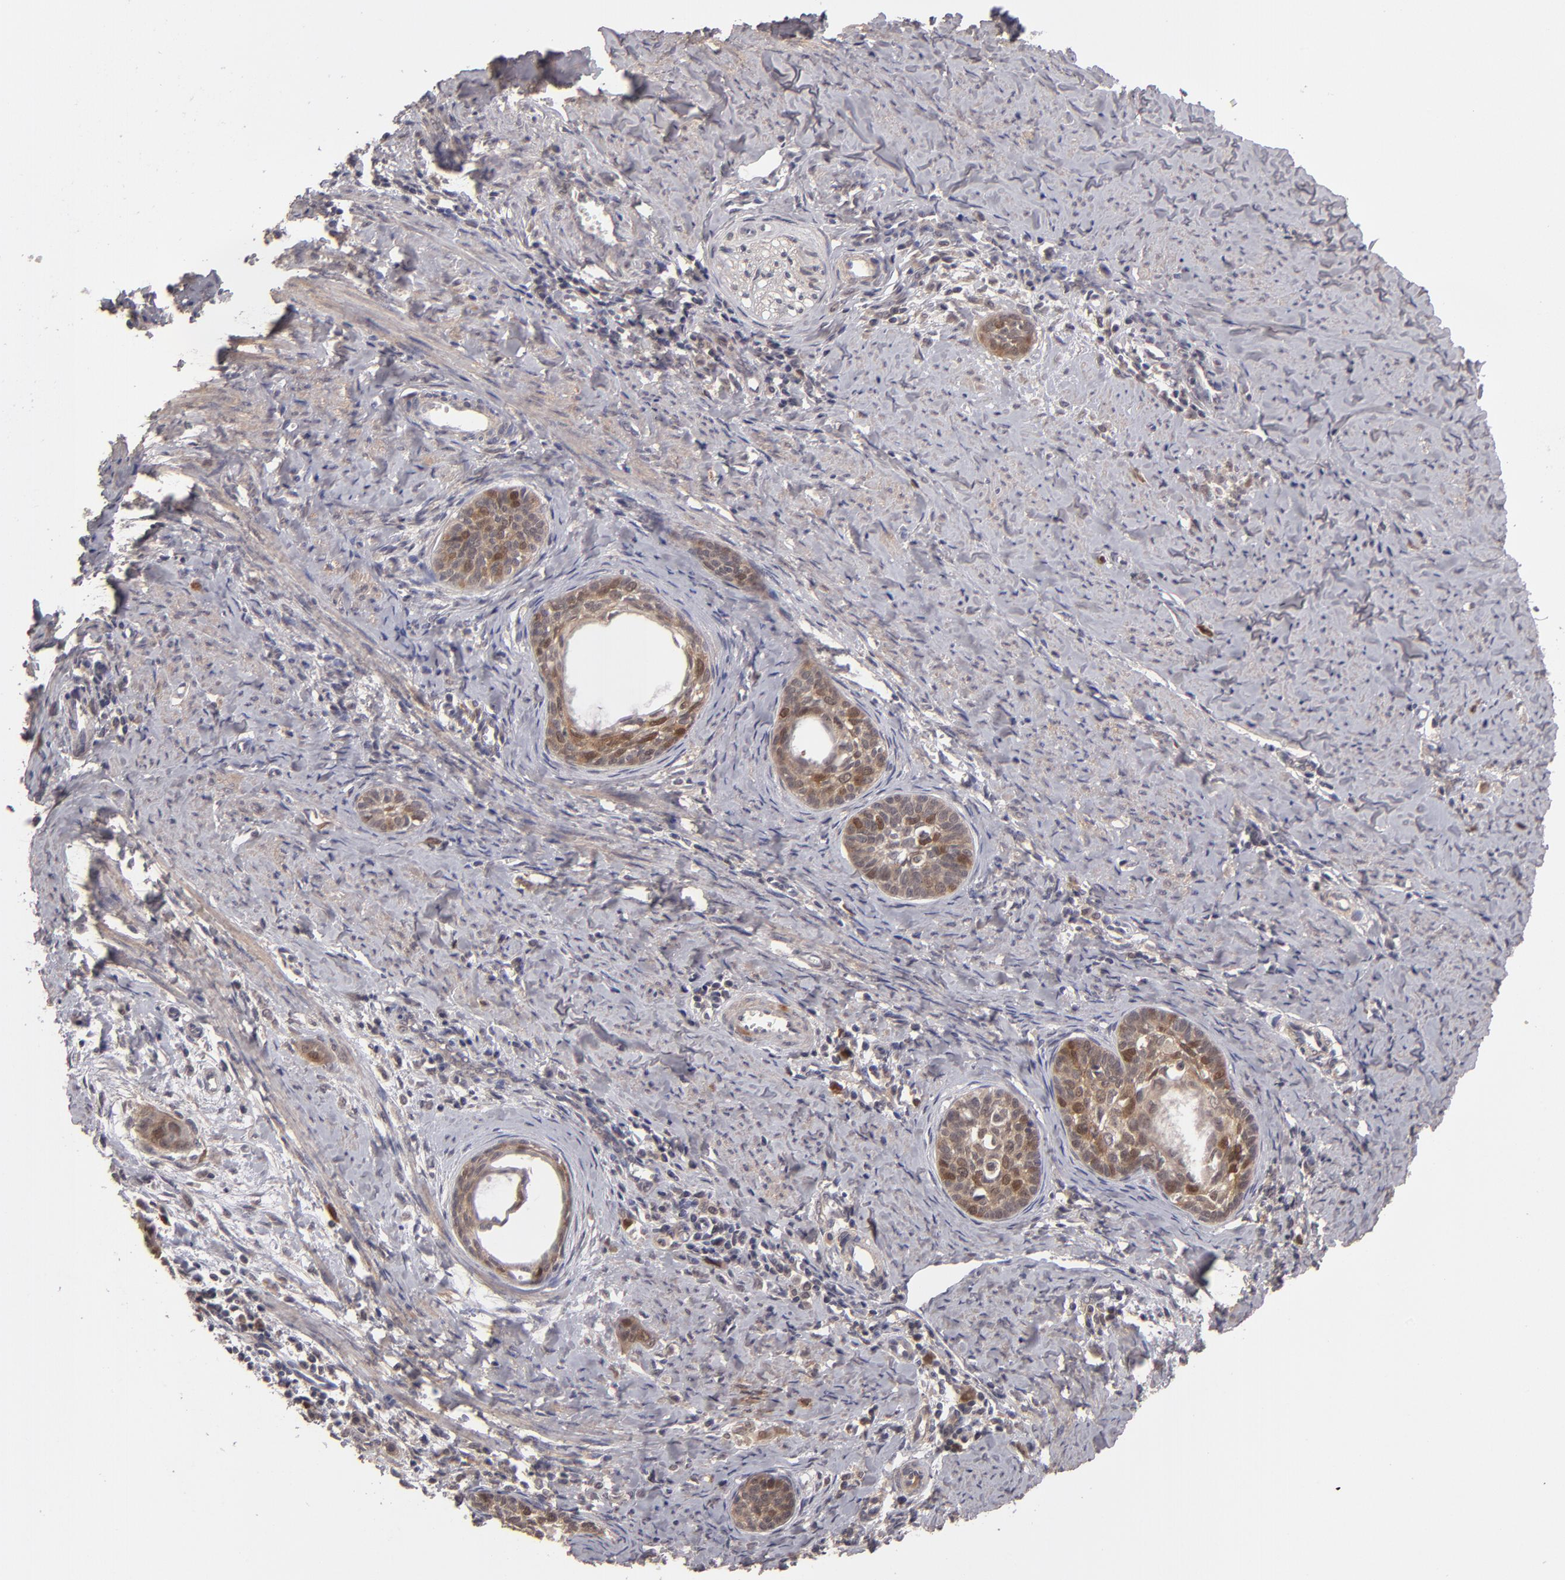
{"staining": {"intensity": "moderate", "quantity": ">75%", "location": "cytoplasmic/membranous,nuclear"}, "tissue": "cervical cancer", "cell_type": "Tumor cells", "image_type": "cancer", "snomed": [{"axis": "morphology", "description": "Squamous cell carcinoma, NOS"}, {"axis": "topography", "description": "Cervix"}], "caption": "An image of human cervical cancer (squamous cell carcinoma) stained for a protein displays moderate cytoplasmic/membranous and nuclear brown staining in tumor cells.", "gene": "TYMS", "patient": {"sex": "female", "age": 33}}